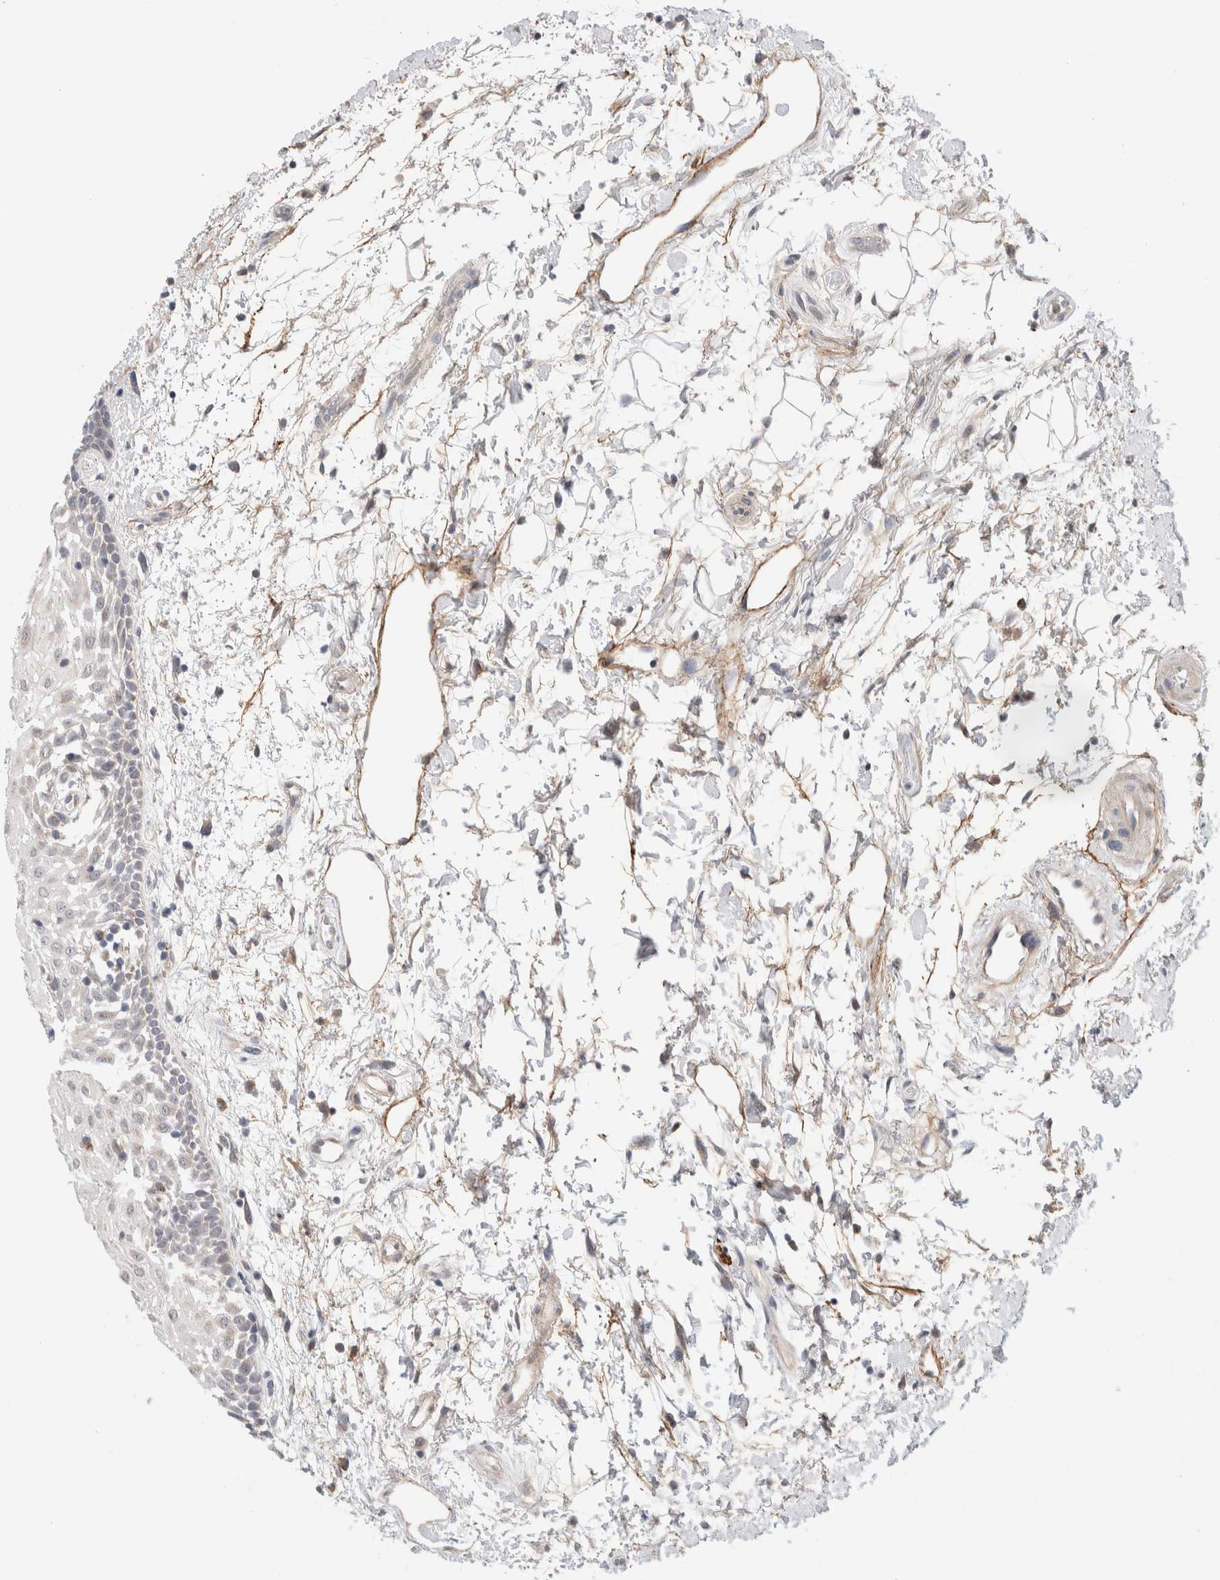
{"staining": {"intensity": "moderate", "quantity": "<25%", "location": "cytoplasmic/membranous,nuclear"}, "tissue": "oral mucosa", "cell_type": "Squamous epithelial cells", "image_type": "normal", "snomed": [{"axis": "morphology", "description": "Normal tissue, NOS"}, {"axis": "topography", "description": "Skeletal muscle"}, {"axis": "topography", "description": "Oral tissue"}, {"axis": "topography", "description": "Peripheral nerve tissue"}], "caption": "DAB (3,3'-diaminobenzidine) immunohistochemical staining of benign human oral mucosa displays moderate cytoplasmic/membranous,nuclear protein expression in approximately <25% of squamous epithelial cells.", "gene": "GSDMB", "patient": {"sex": "female", "age": 84}}